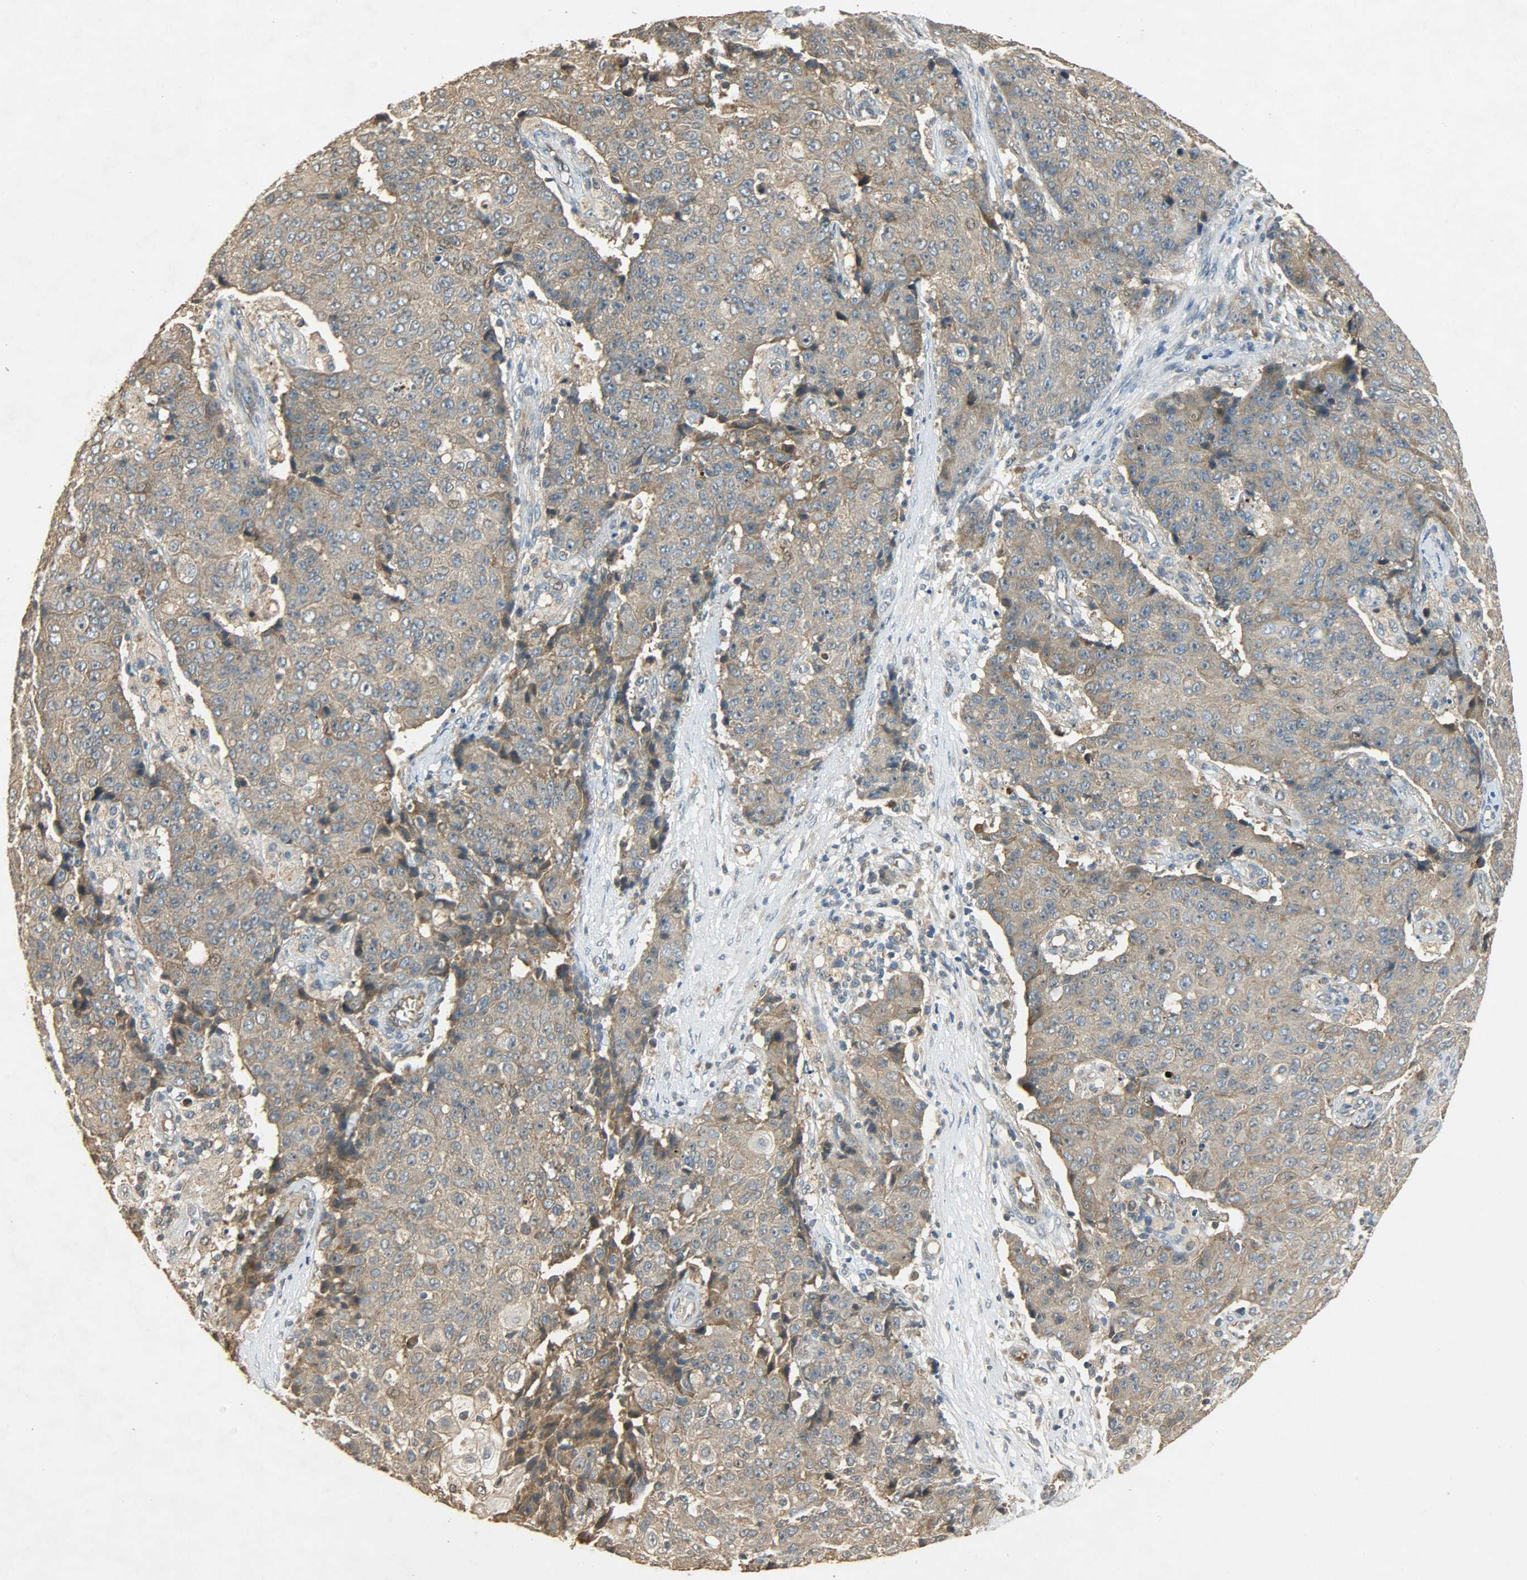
{"staining": {"intensity": "weak", "quantity": ">75%", "location": "cytoplasmic/membranous"}, "tissue": "ovarian cancer", "cell_type": "Tumor cells", "image_type": "cancer", "snomed": [{"axis": "morphology", "description": "Carcinoma, endometroid"}, {"axis": "topography", "description": "Ovary"}], "caption": "Weak cytoplasmic/membranous expression is seen in approximately >75% of tumor cells in ovarian cancer (endometroid carcinoma).", "gene": "ATP2B1", "patient": {"sex": "female", "age": 42}}